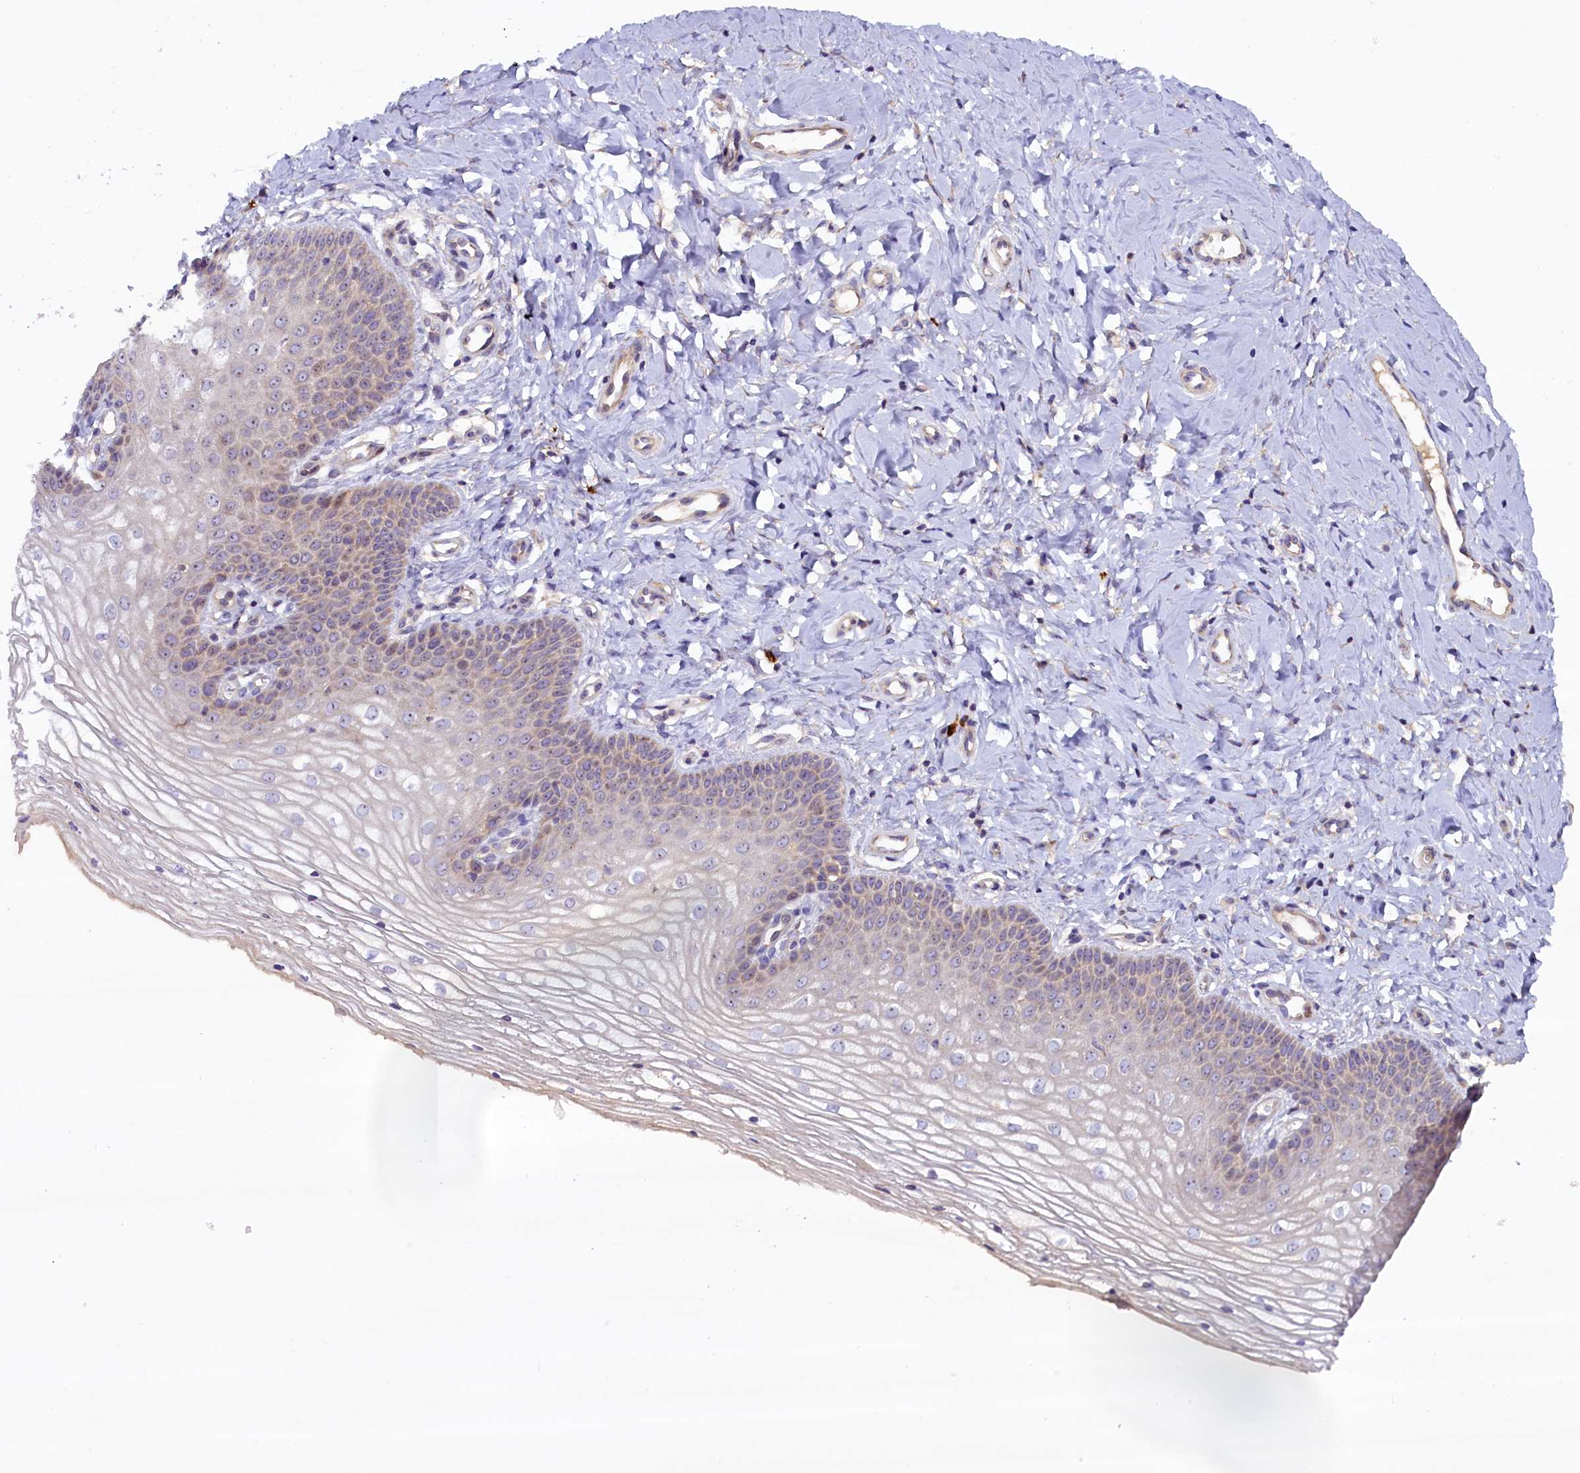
{"staining": {"intensity": "moderate", "quantity": "<25%", "location": "cytoplasmic/membranous,nuclear"}, "tissue": "vagina", "cell_type": "Squamous epithelial cells", "image_type": "normal", "snomed": [{"axis": "morphology", "description": "Normal tissue, NOS"}, {"axis": "topography", "description": "Vagina"}], "caption": "Immunohistochemical staining of unremarkable vagina demonstrates low levels of moderate cytoplasmic/membranous,nuclear expression in approximately <25% of squamous epithelial cells.", "gene": "FRY", "patient": {"sex": "female", "age": 68}}